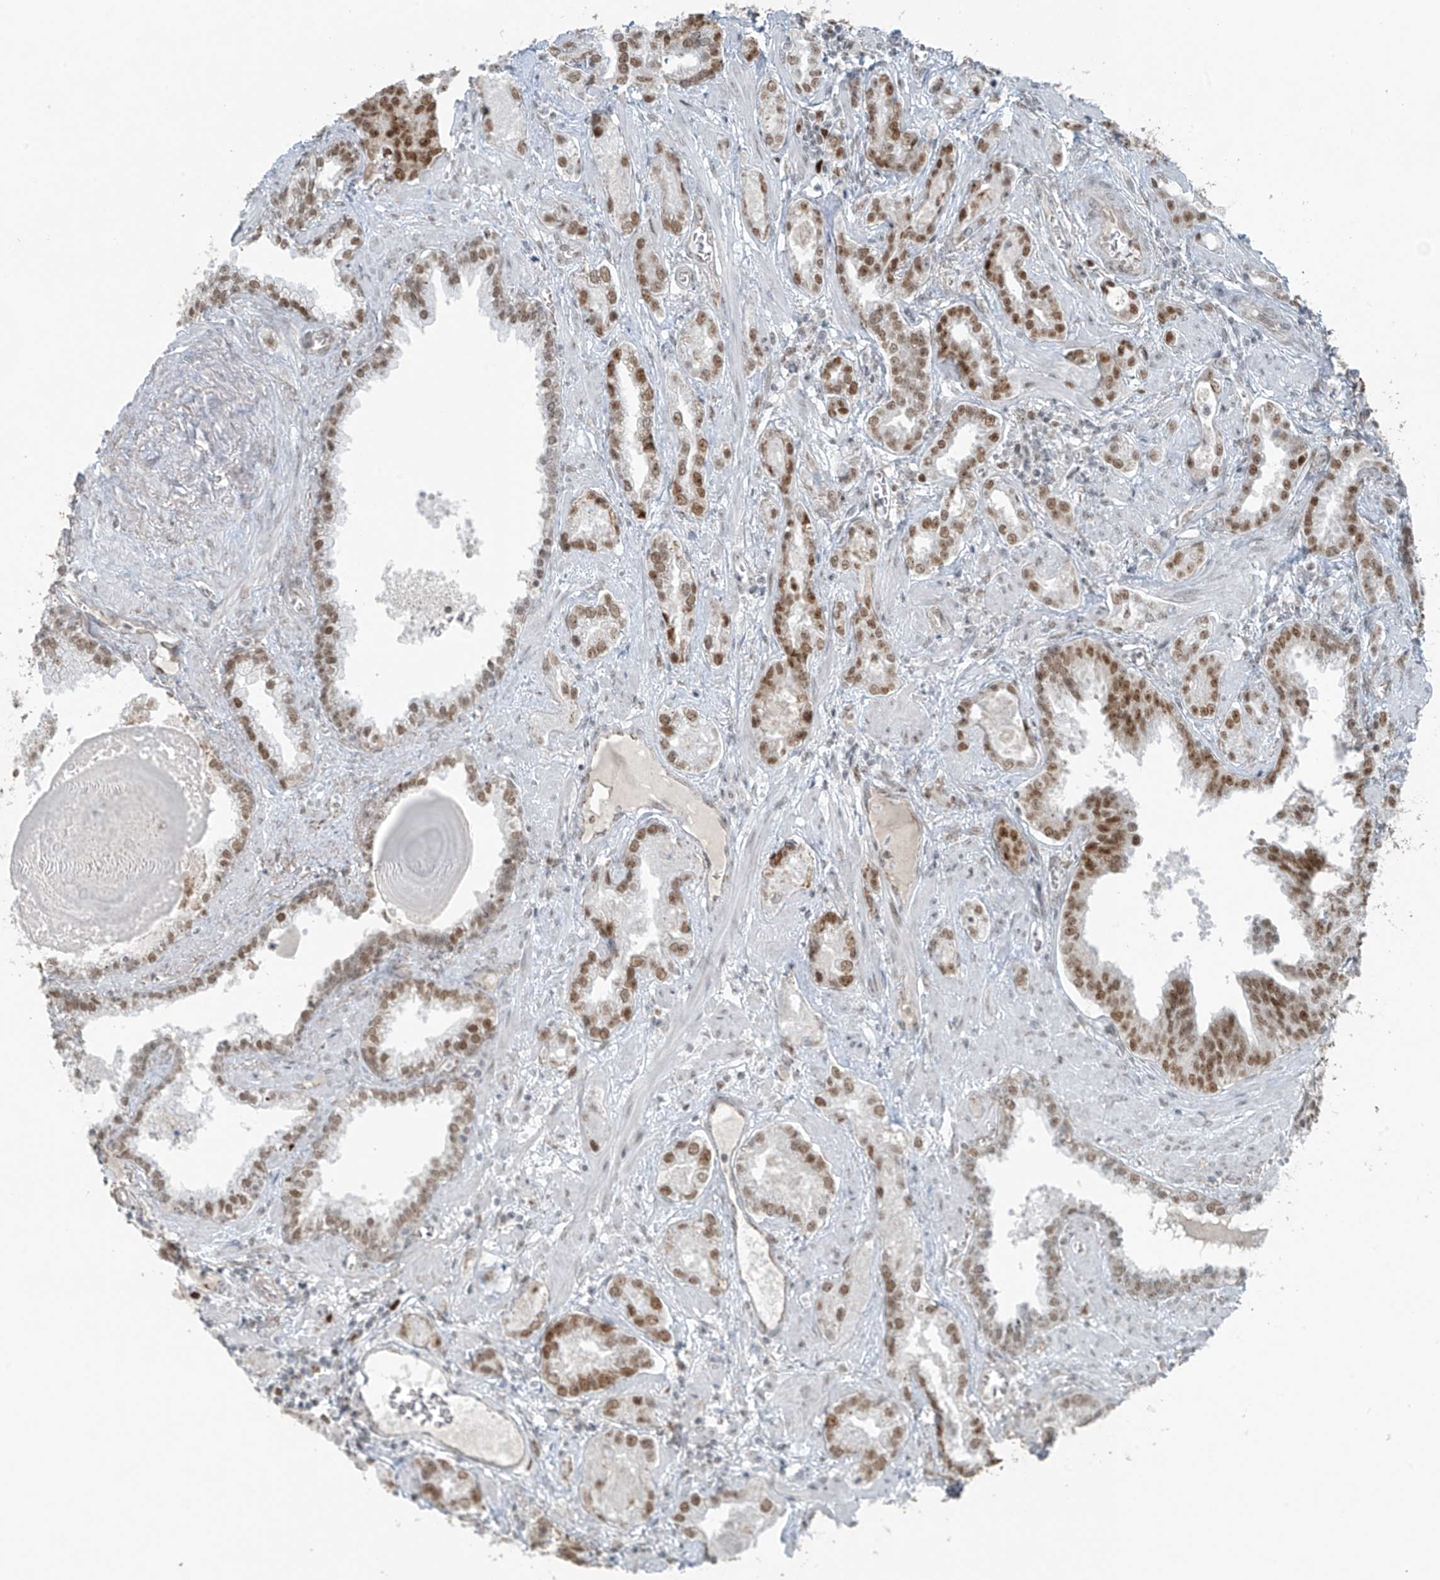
{"staining": {"intensity": "moderate", "quantity": ">75%", "location": "nuclear"}, "tissue": "prostate cancer", "cell_type": "Tumor cells", "image_type": "cancer", "snomed": [{"axis": "morphology", "description": "Adenocarcinoma, High grade"}, {"axis": "topography", "description": "Prostate and seminal vesicle, NOS"}], "caption": "Prostate high-grade adenocarcinoma stained with immunohistochemistry reveals moderate nuclear positivity in about >75% of tumor cells. The protein is shown in brown color, while the nuclei are stained blue.", "gene": "WRNIP1", "patient": {"sex": "male", "age": 67}}